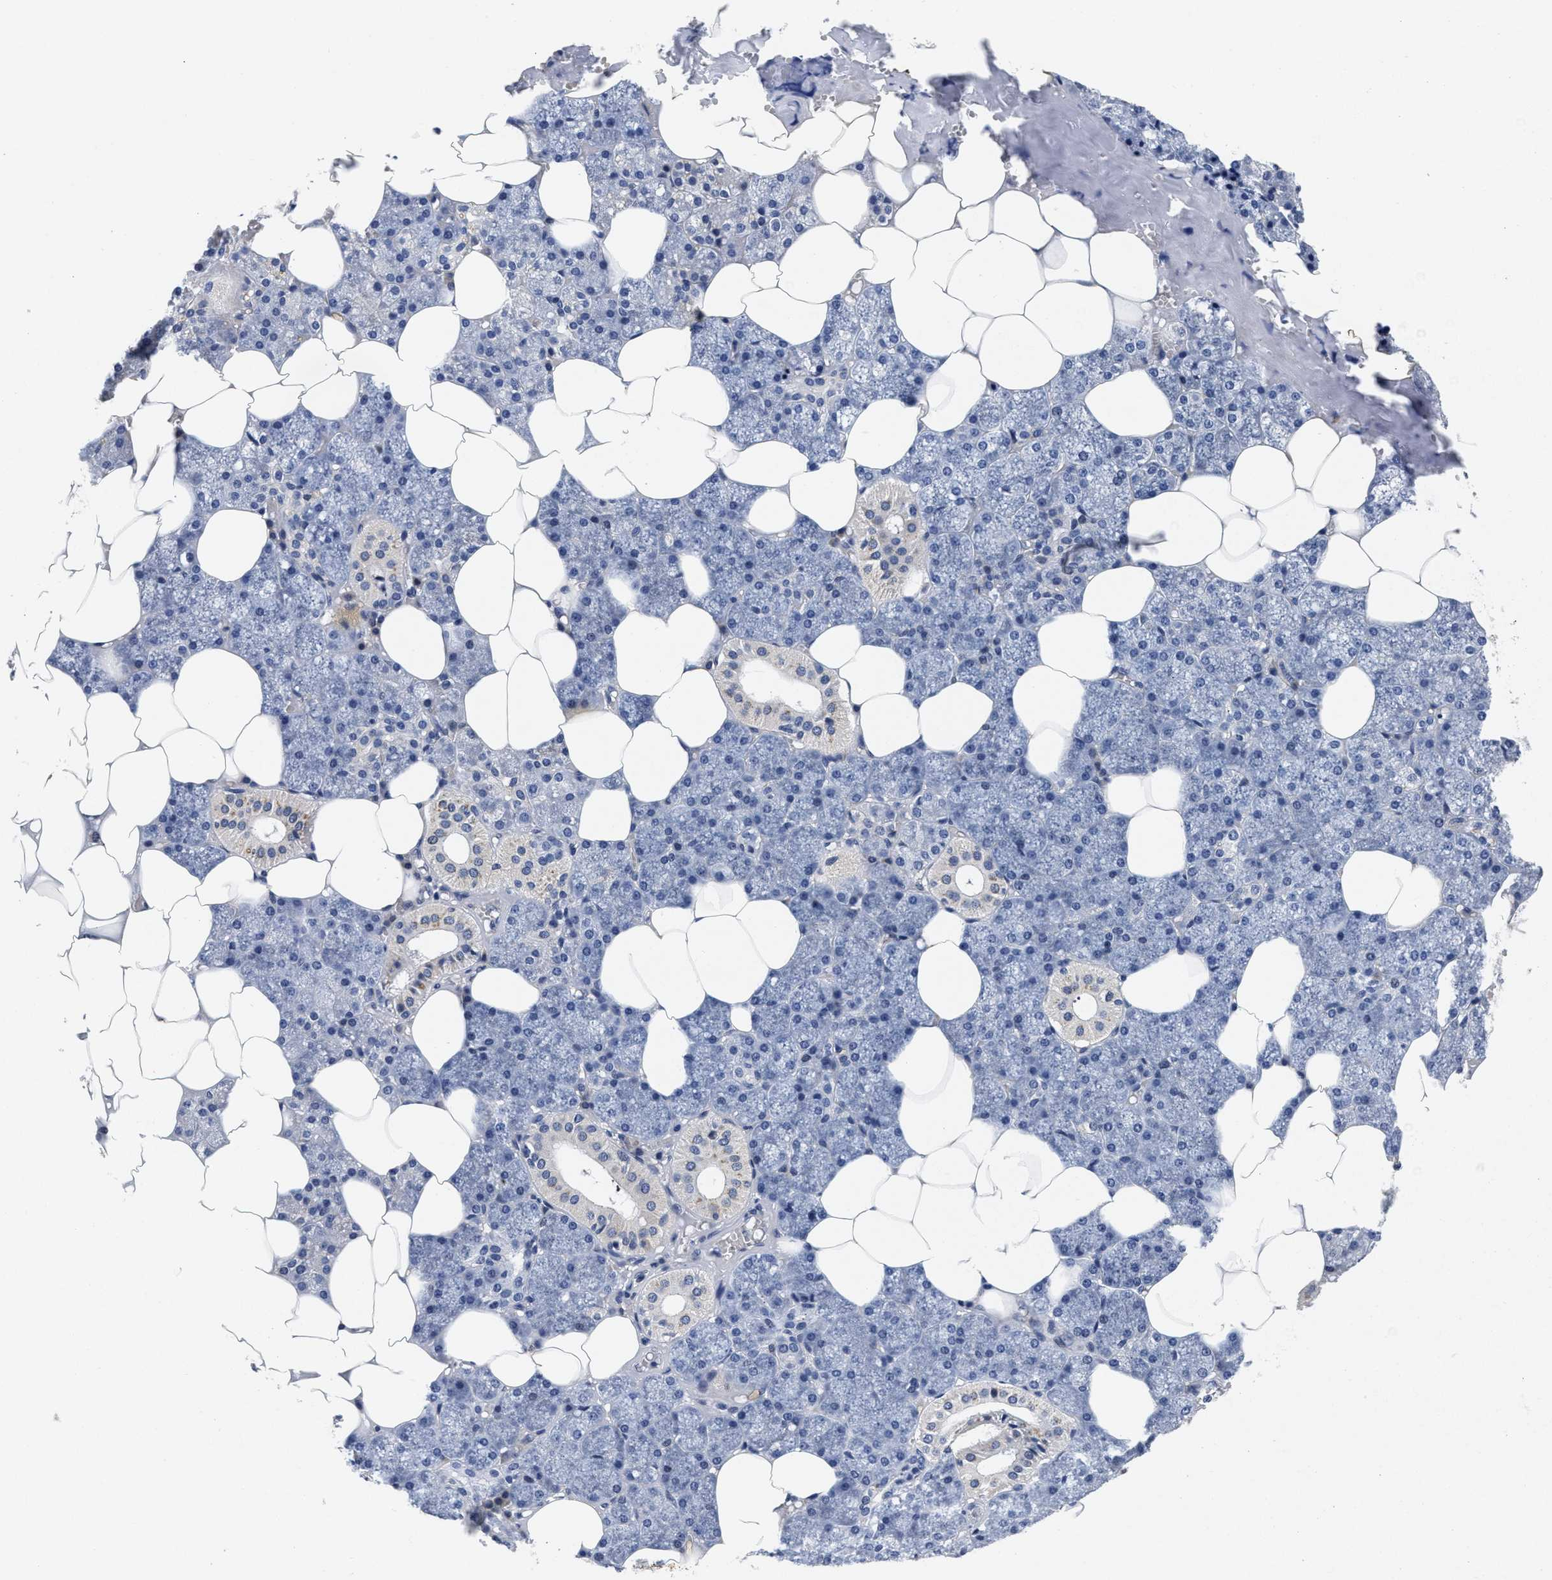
{"staining": {"intensity": "negative", "quantity": "none", "location": "none"}, "tissue": "salivary gland", "cell_type": "Glandular cells", "image_type": "normal", "snomed": [{"axis": "morphology", "description": "Normal tissue, NOS"}, {"axis": "topography", "description": "Salivary gland"}], "caption": "A histopathology image of human salivary gland is negative for staining in glandular cells. Brightfield microscopy of immunohistochemistry (IHC) stained with DAB (3,3'-diaminobenzidine) (brown) and hematoxylin (blue), captured at high magnification.", "gene": "LAD1", "patient": {"sex": "male", "age": 62}}